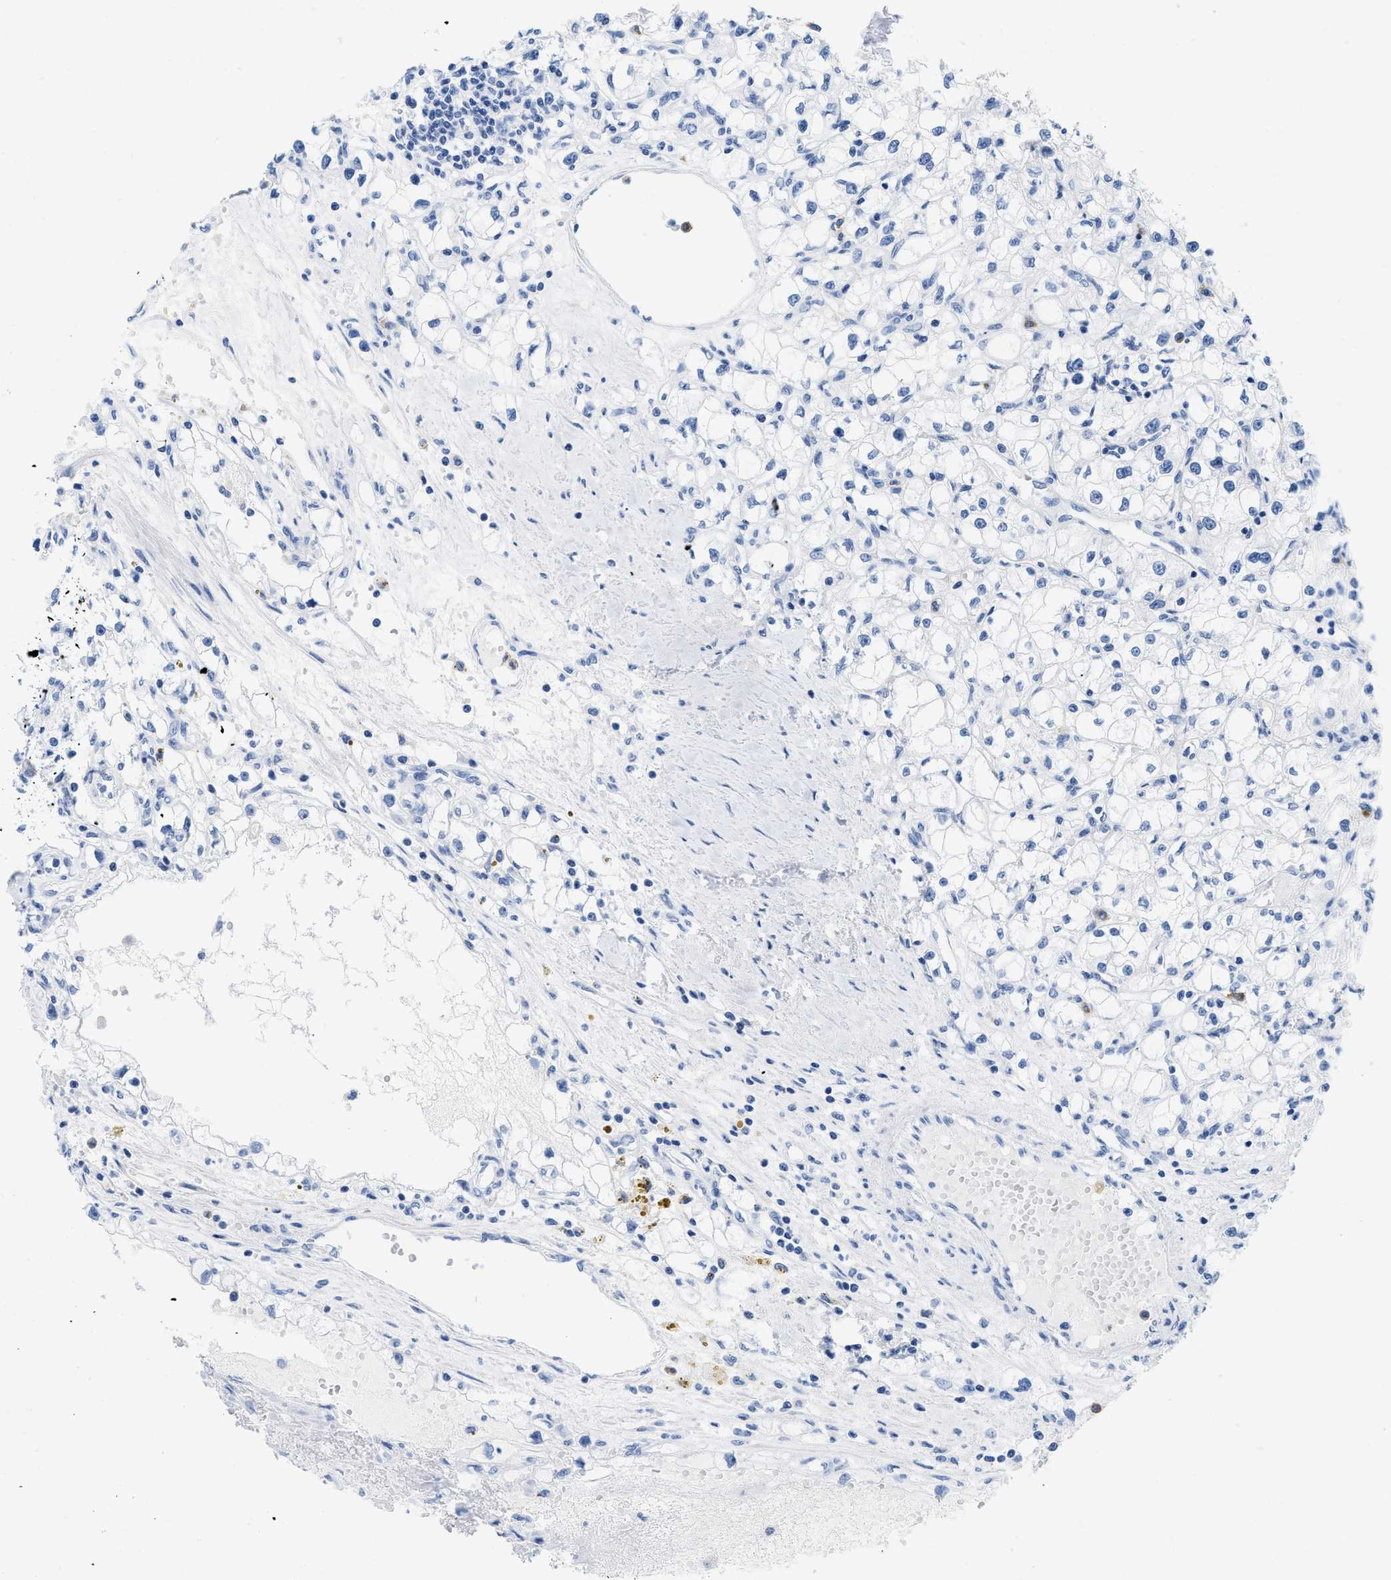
{"staining": {"intensity": "negative", "quantity": "none", "location": "none"}, "tissue": "renal cancer", "cell_type": "Tumor cells", "image_type": "cancer", "snomed": [{"axis": "morphology", "description": "Adenocarcinoma, NOS"}, {"axis": "topography", "description": "Kidney"}], "caption": "Renal cancer (adenocarcinoma) was stained to show a protein in brown. There is no significant positivity in tumor cells.", "gene": "CR1", "patient": {"sex": "male", "age": 56}}